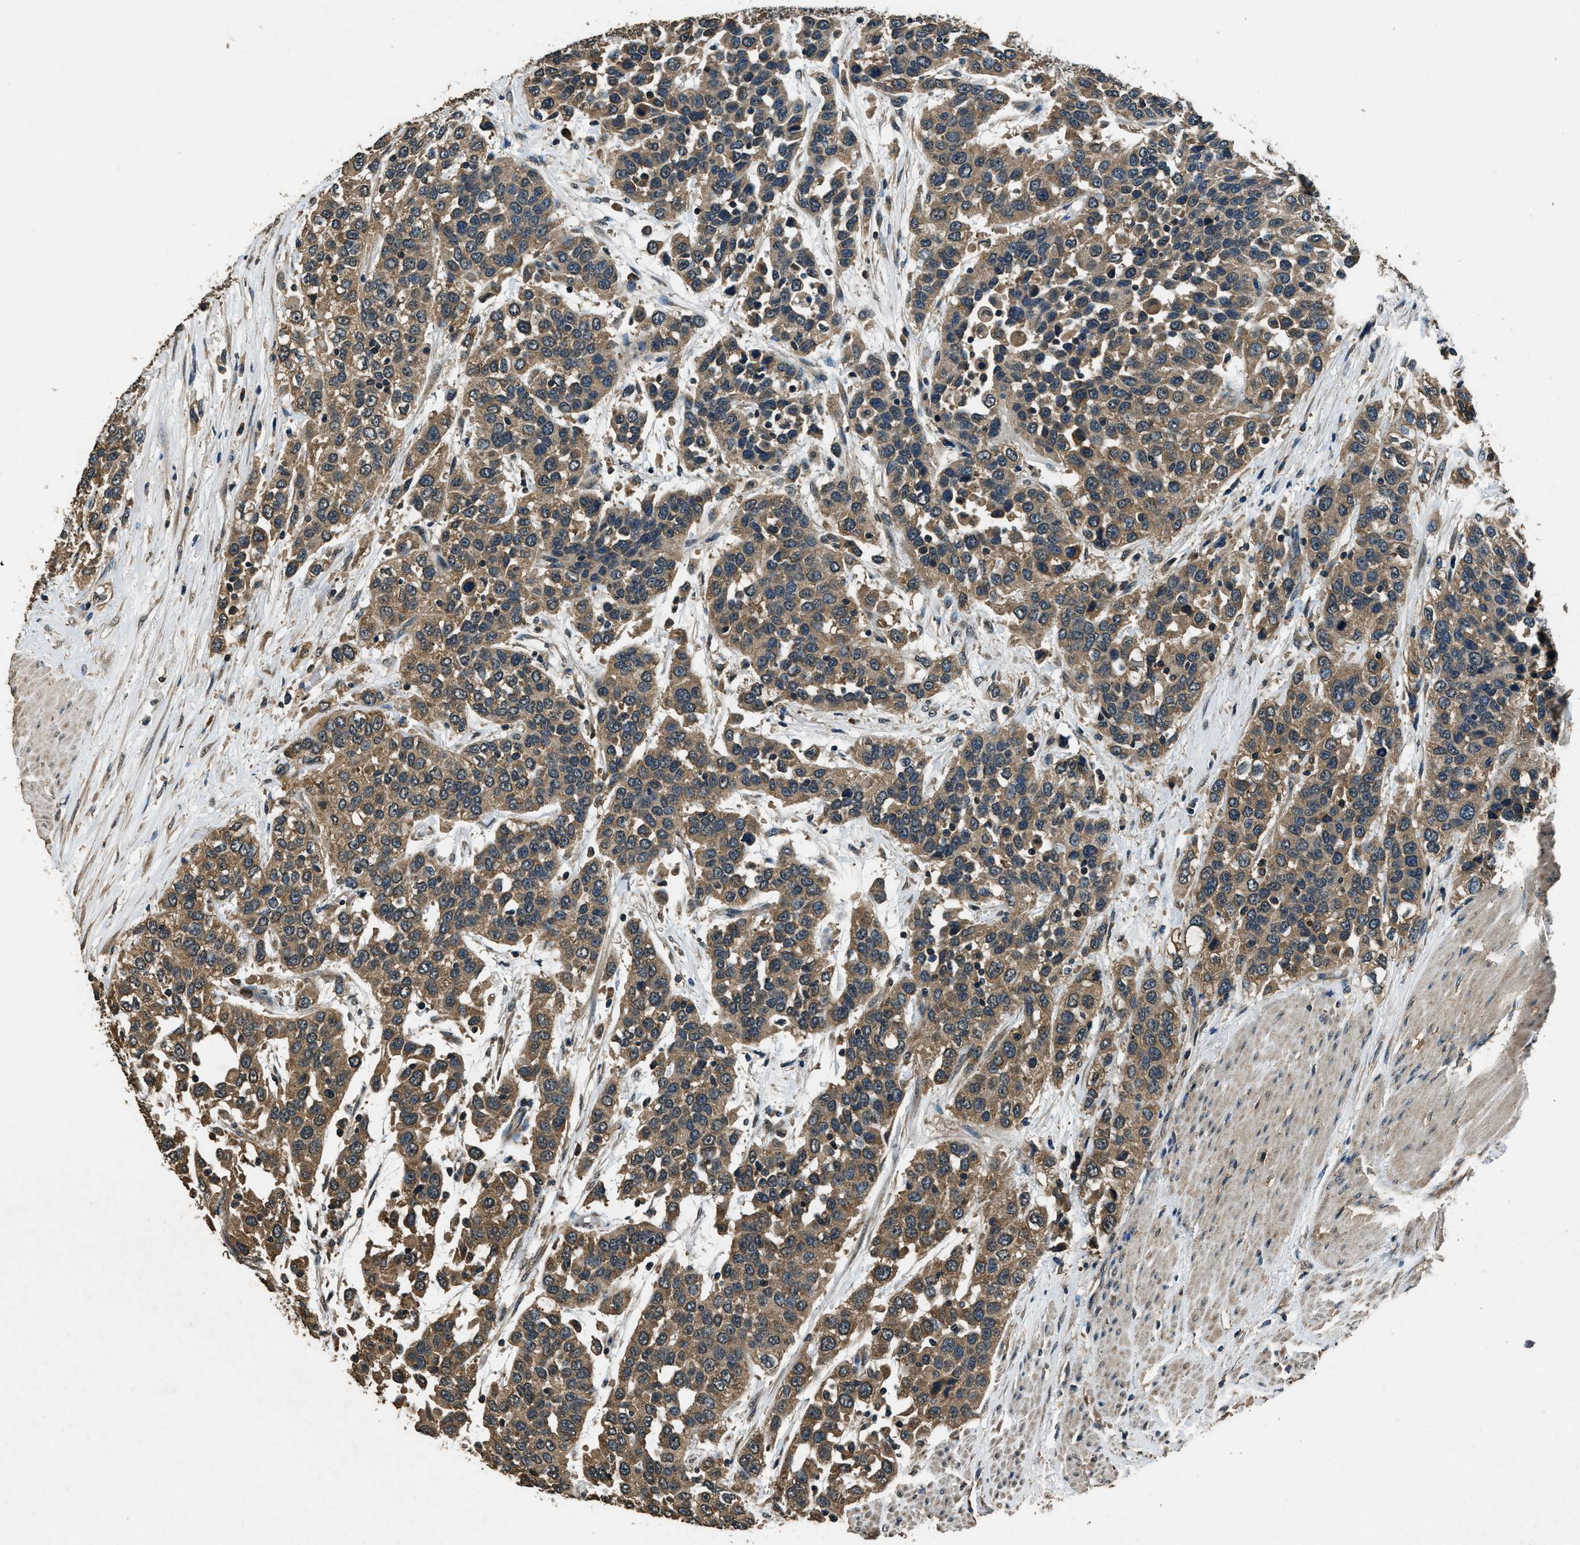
{"staining": {"intensity": "moderate", "quantity": ">75%", "location": "cytoplasmic/membranous"}, "tissue": "urothelial cancer", "cell_type": "Tumor cells", "image_type": "cancer", "snomed": [{"axis": "morphology", "description": "Urothelial carcinoma, High grade"}, {"axis": "topography", "description": "Urinary bladder"}], "caption": "A medium amount of moderate cytoplasmic/membranous staining is present in approximately >75% of tumor cells in high-grade urothelial carcinoma tissue.", "gene": "SALL3", "patient": {"sex": "female", "age": 80}}